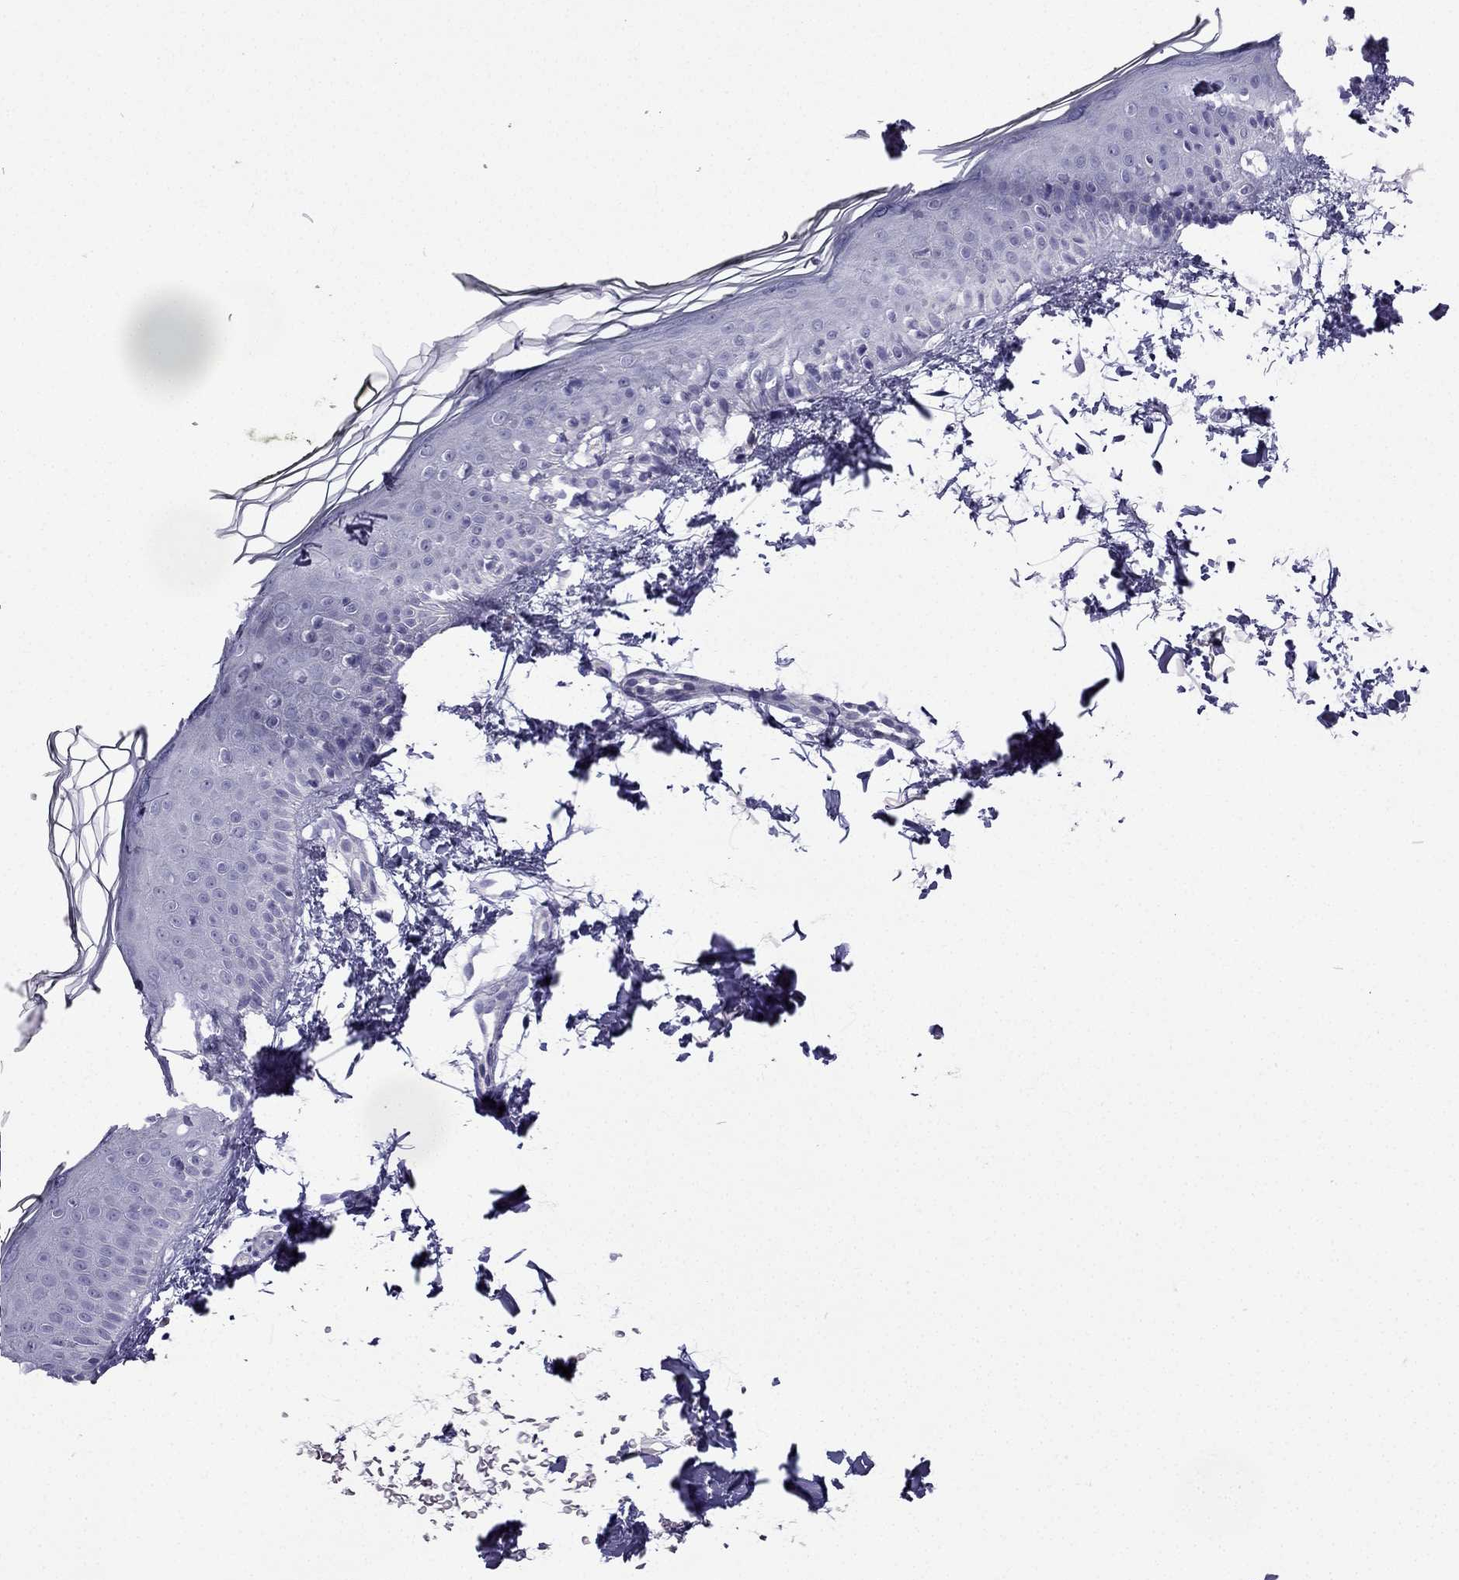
{"staining": {"intensity": "negative", "quantity": "none", "location": "none"}, "tissue": "skin", "cell_type": "Fibroblasts", "image_type": "normal", "snomed": [{"axis": "morphology", "description": "Normal tissue, NOS"}, {"axis": "topography", "description": "Skin"}], "caption": "Skin stained for a protein using immunohistochemistry (IHC) demonstrates no staining fibroblasts.", "gene": "GJA8", "patient": {"sex": "female", "age": 62}}